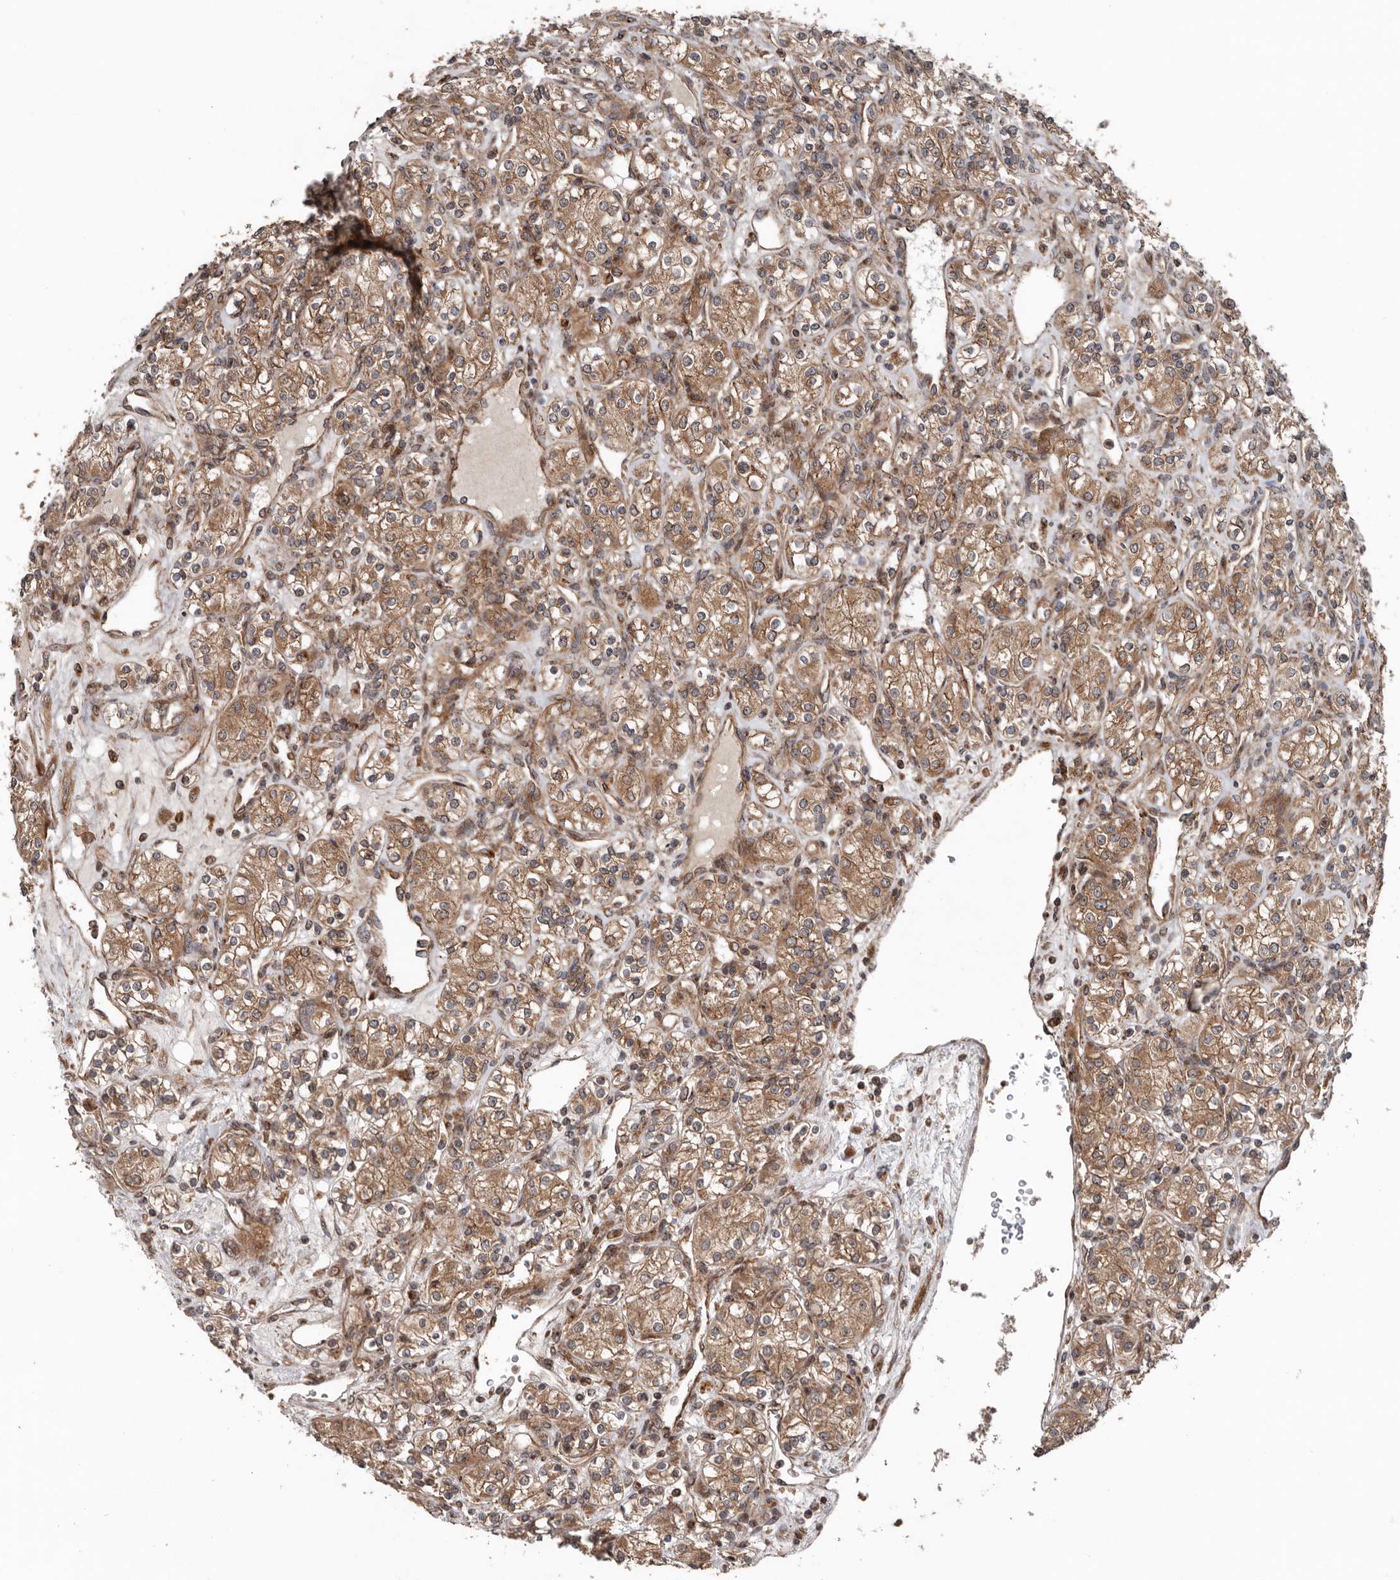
{"staining": {"intensity": "moderate", "quantity": ">75%", "location": "cytoplasmic/membranous"}, "tissue": "renal cancer", "cell_type": "Tumor cells", "image_type": "cancer", "snomed": [{"axis": "morphology", "description": "Adenocarcinoma, NOS"}, {"axis": "topography", "description": "Kidney"}], "caption": "This is a photomicrograph of IHC staining of renal cancer, which shows moderate staining in the cytoplasmic/membranous of tumor cells.", "gene": "CCDC190", "patient": {"sex": "male", "age": 77}}